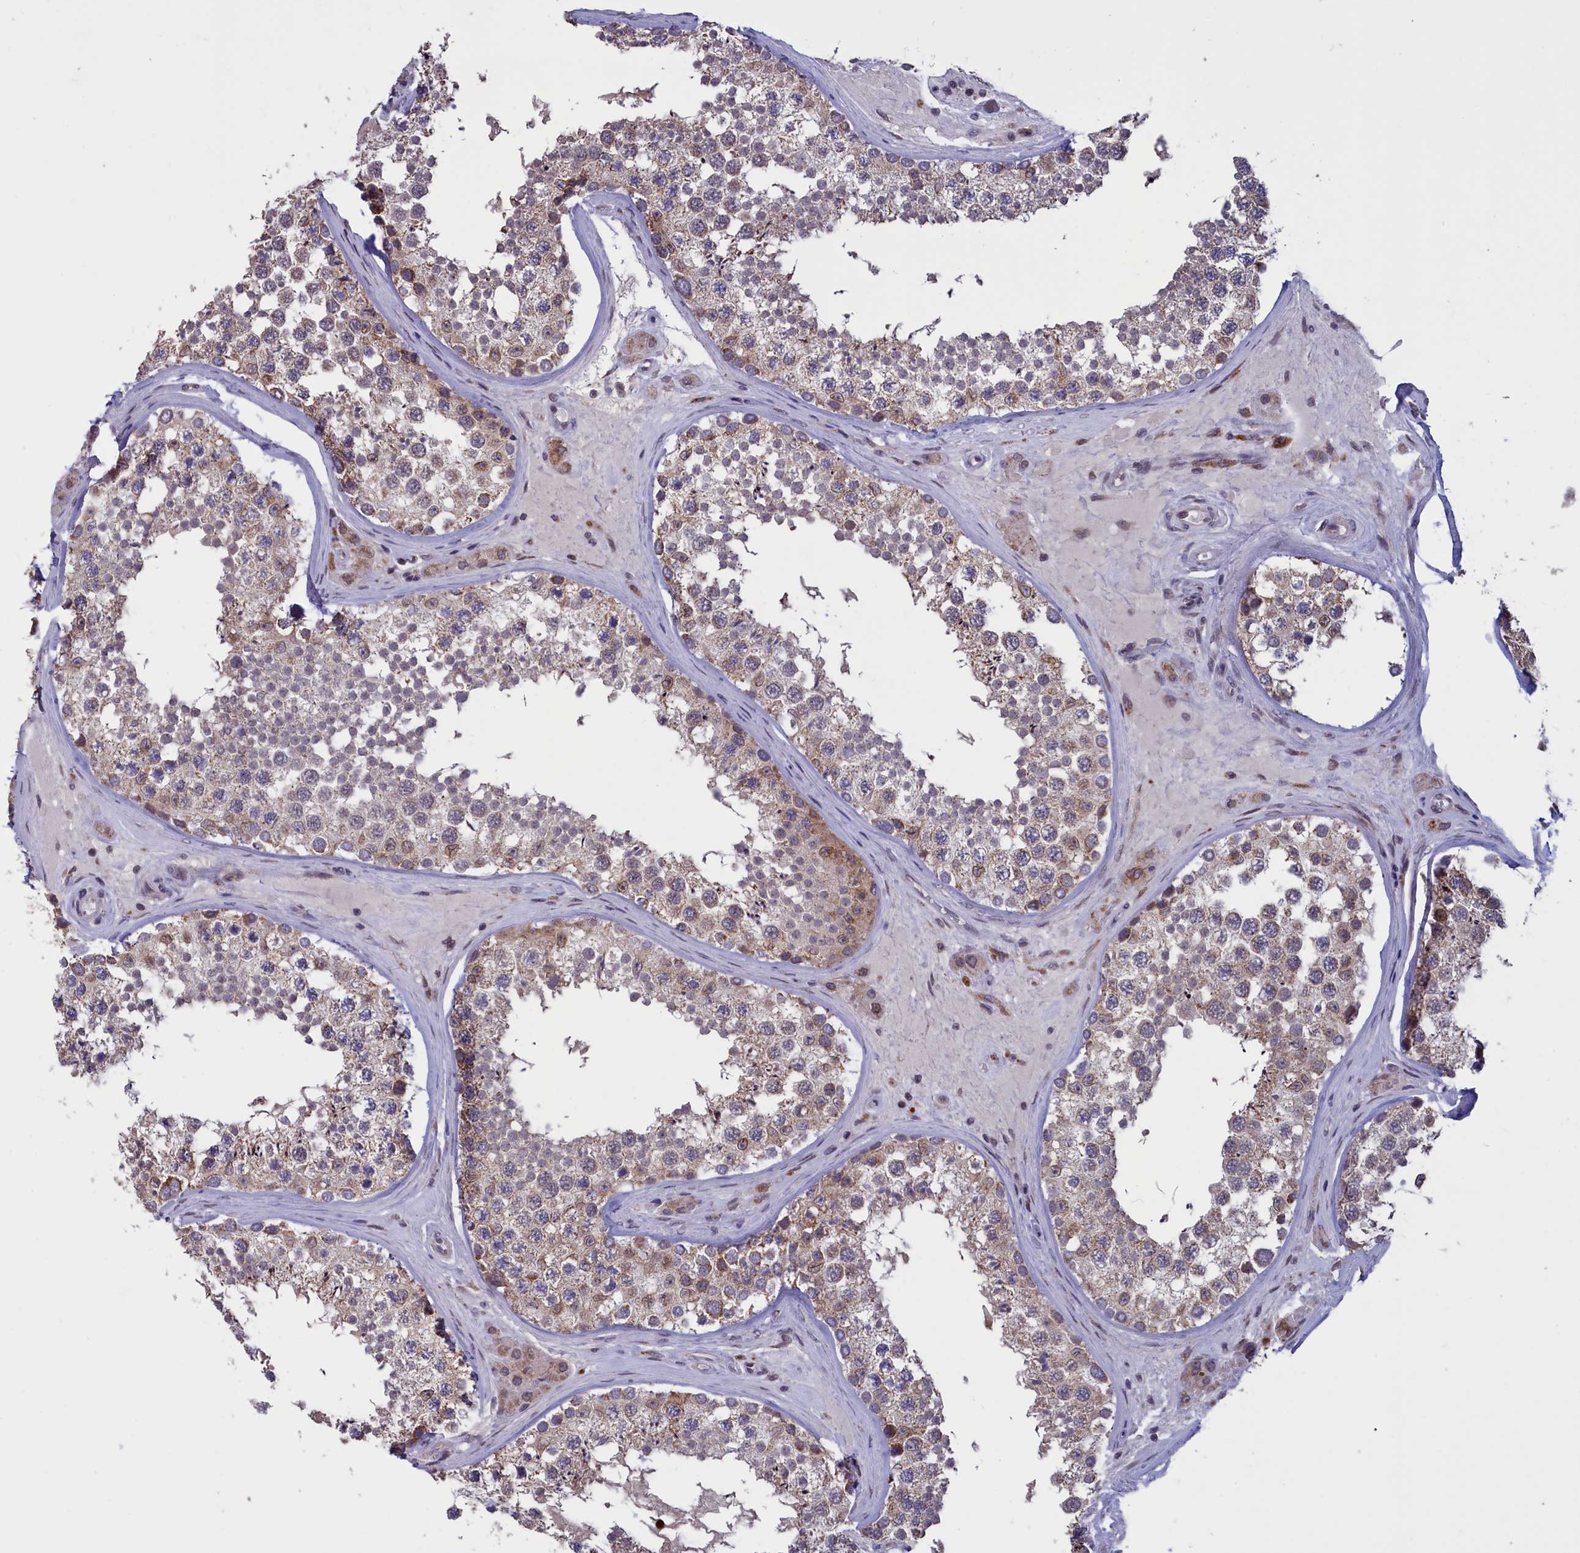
{"staining": {"intensity": "moderate", "quantity": ">75%", "location": "cytoplasmic/membranous"}, "tissue": "testis", "cell_type": "Cells in seminiferous ducts", "image_type": "normal", "snomed": [{"axis": "morphology", "description": "Normal tissue, NOS"}, {"axis": "topography", "description": "Testis"}], "caption": "Immunohistochemistry (IHC) micrograph of benign testis: testis stained using immunohistochemistry (IHC) demonstrates medium levels of moderate protein expression localized specifically in the cytoplasmic/membranous of cells in seminiferous ducts, appearing as a cytoplasmic/membranous brown color.", "gene": "PARS2", "patient": {"sex": "male", "age": 46}}